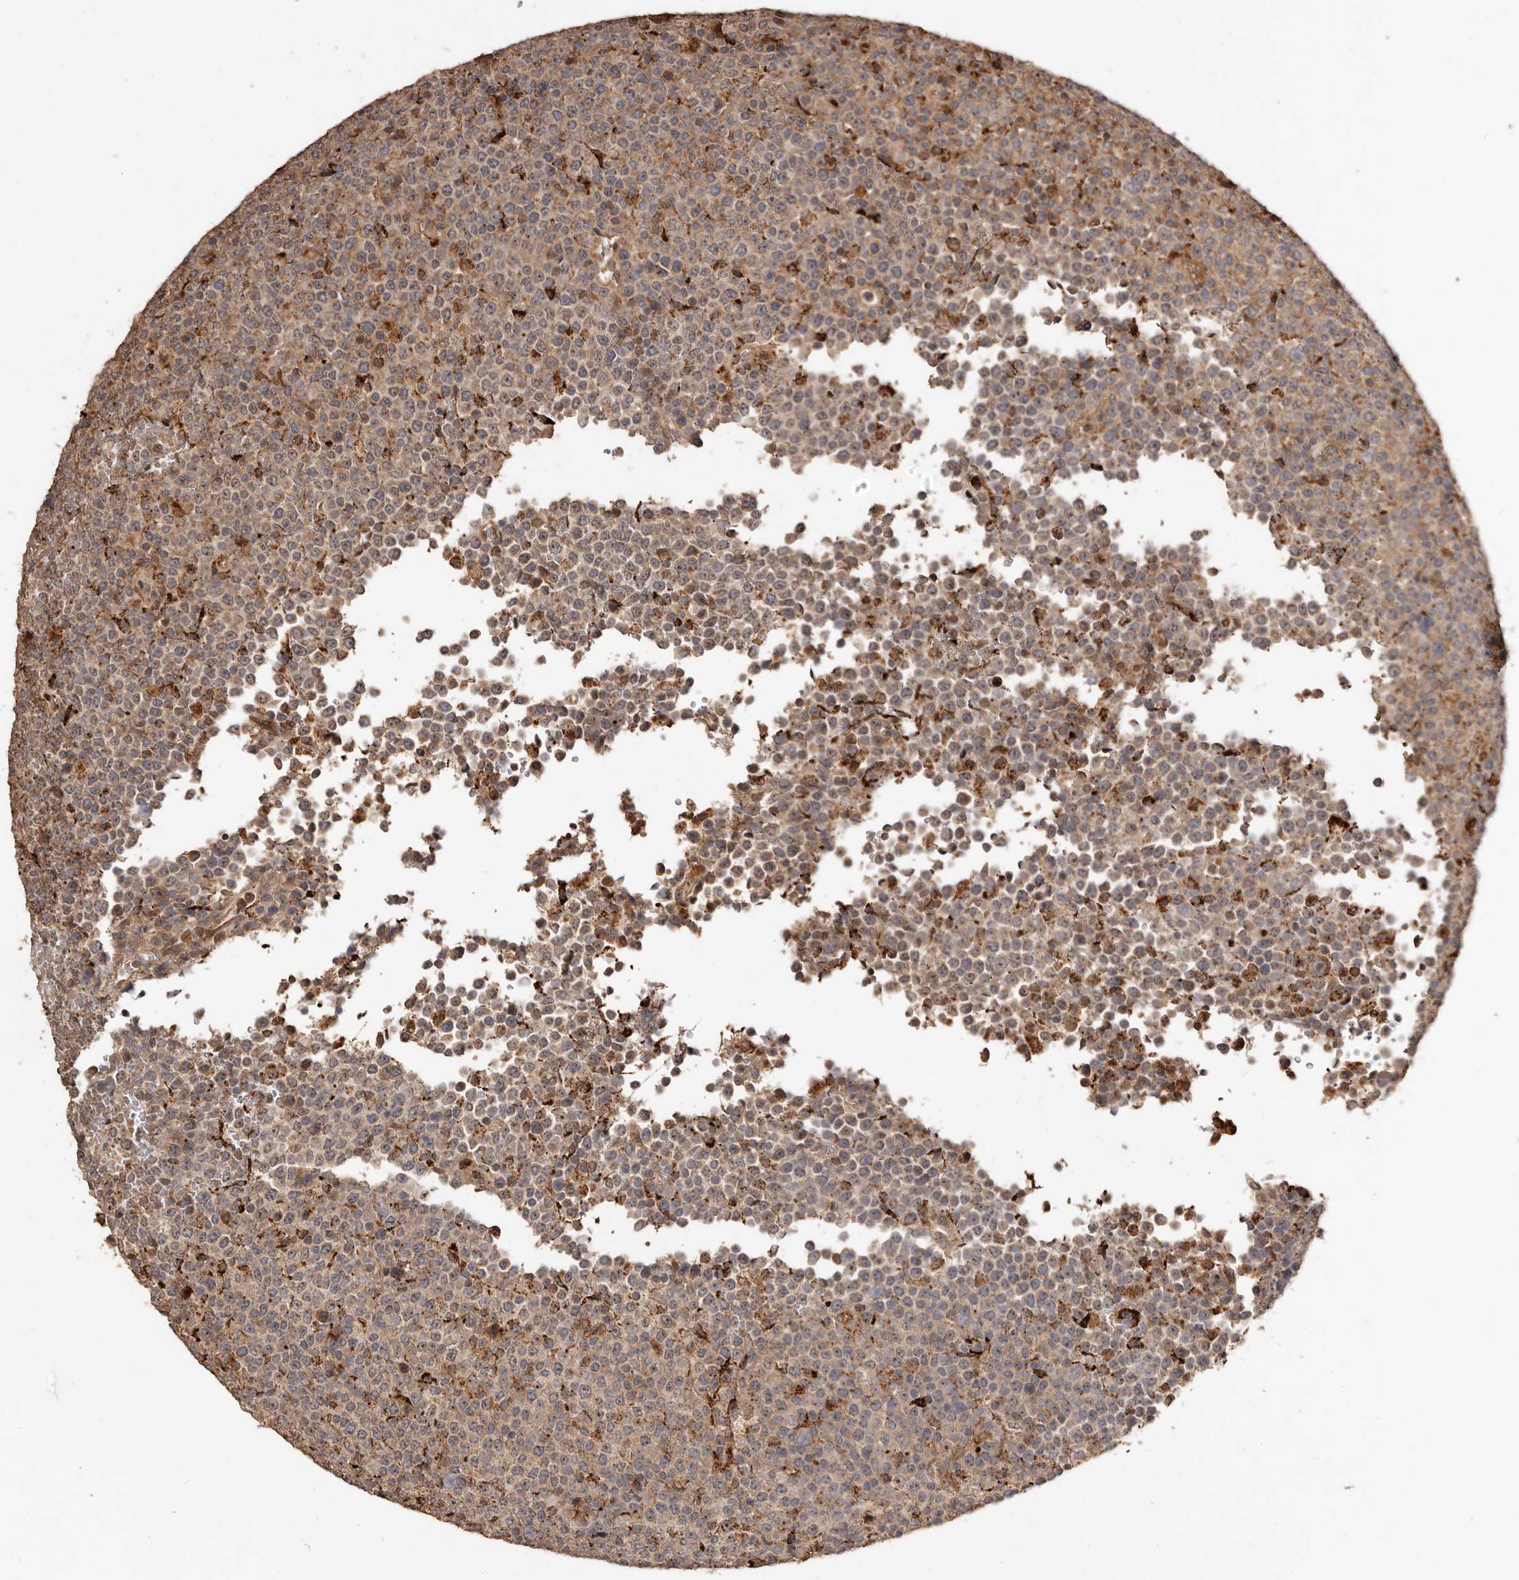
{"staining": {"intensity": "weak", "quantity": ">75%", "location": "cytoplasmic/membranous"}, "tissue": "lymphoma", "cell_type": "Tumor cells", "image_type": "cancer", "snomed": [{"axis": "morphology", "description": "Malignant lymphoma, non-Hodgkin's type, High grade"}, {"axis": "topography", "description": "Lymph node"}], "caption": "Immunohistochemical staining of human lymphoma displays weak cytoplasmic/membranous protein positivity in approximately >75% of tumor cells.", "gene": "AKAP7", "patient": {"sex": "male", "age": 13}}